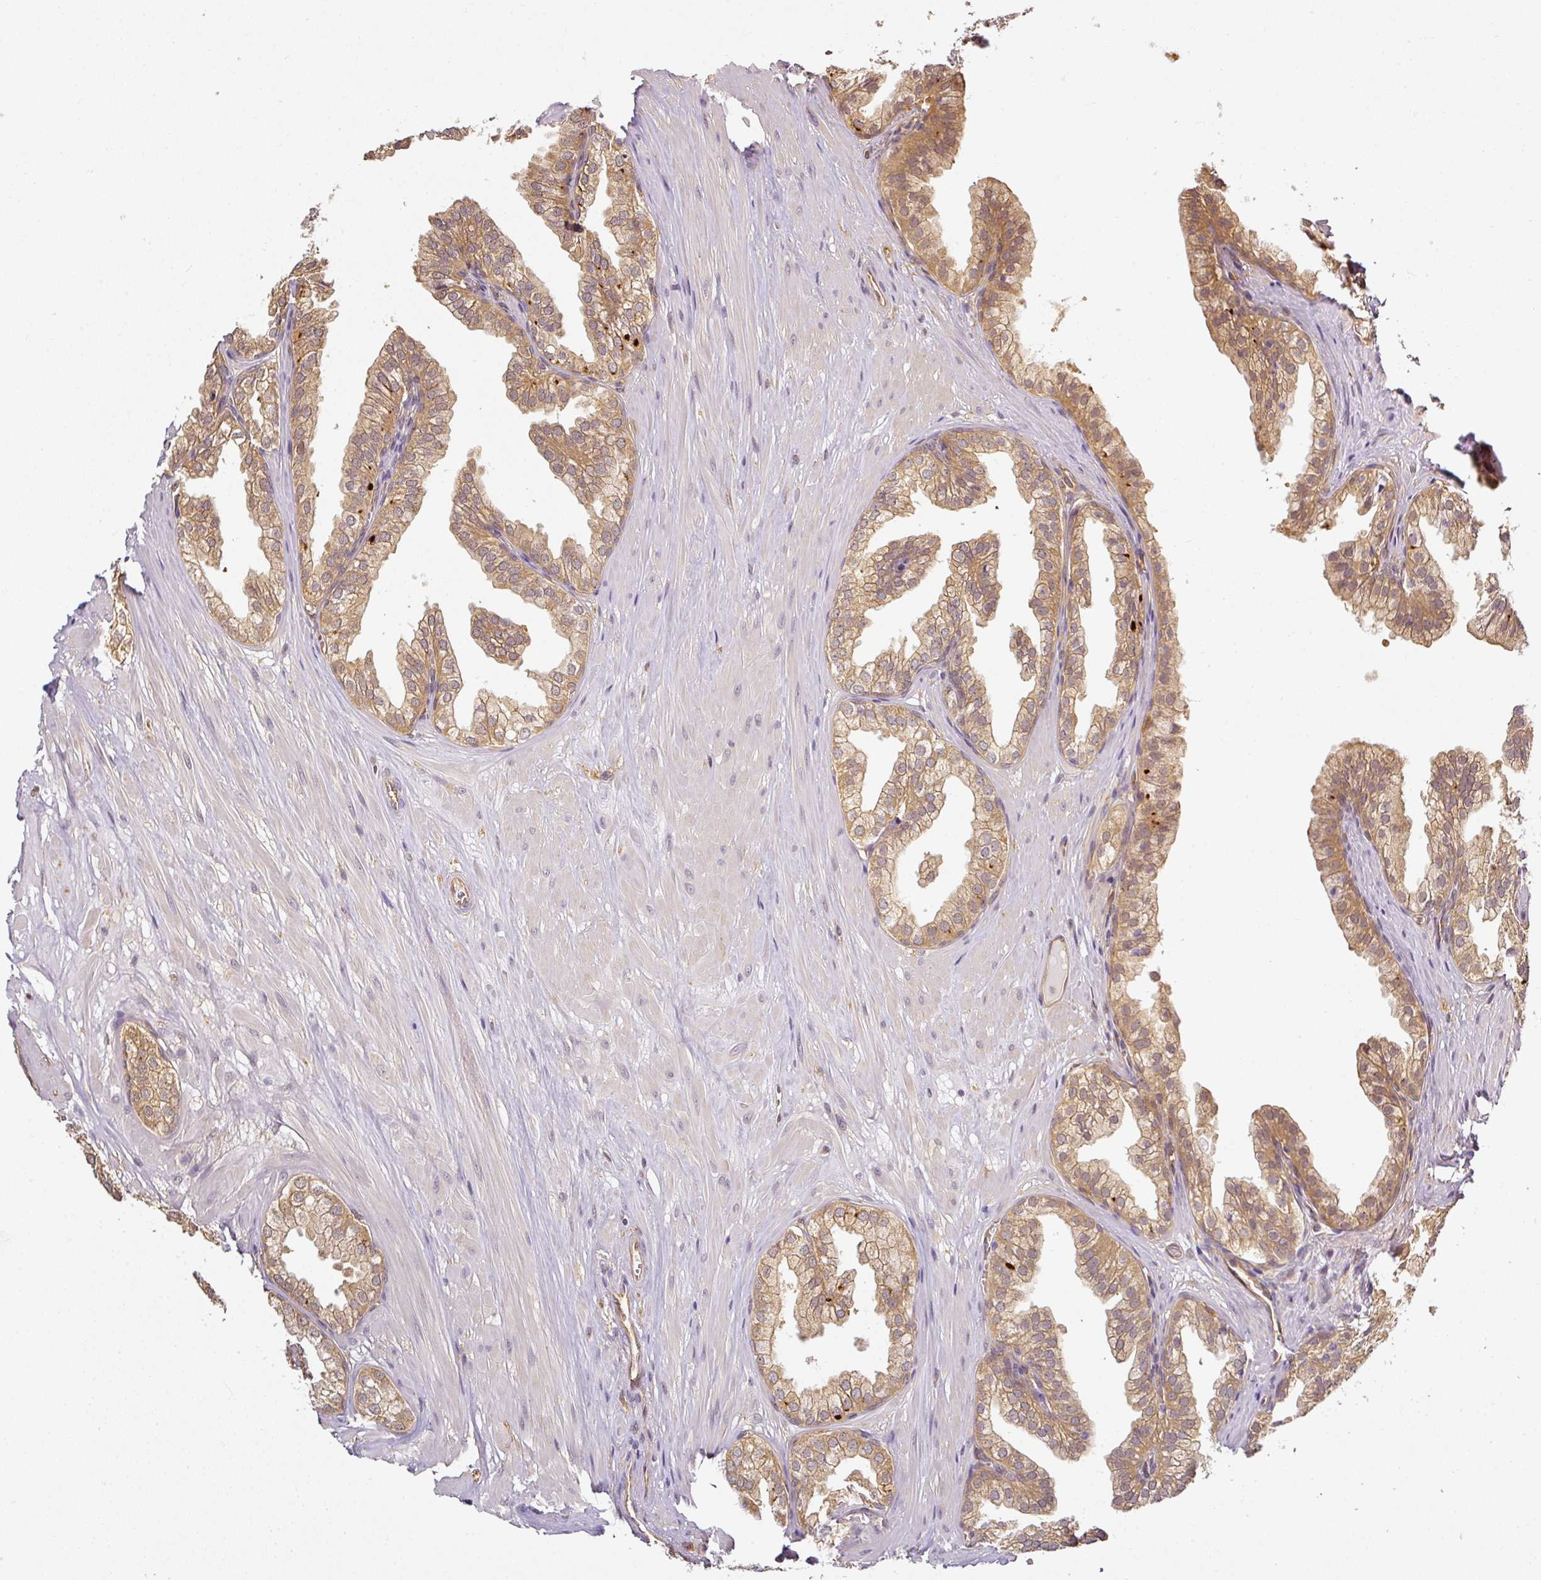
{"staining": {"intensity": "moderate", "quantity": ">75%", "location": "cytoplasmic/membranous"}, "tissue": "prostate", "cell_type": "Glandular cells", "image_type": "normal", "snomed": [{"axis": "morphology", "description": "Normal tissue, NOS"}, {"axis": "topography", "description": "Prostate"}, {"axis": "topography", "description": "Peripheral nerve tissue"}], "caption": "A brown stain shows moderate cytoplasmic/membranous staining of a protein in glandular cells of normal human prostate. (Stains: DAB in brown, nuclei in blue, Microscopy: brightfield microscopy at high magnification).", "gene": "ANKRD18A", "patient": {"sex": "male", "age": 55}}